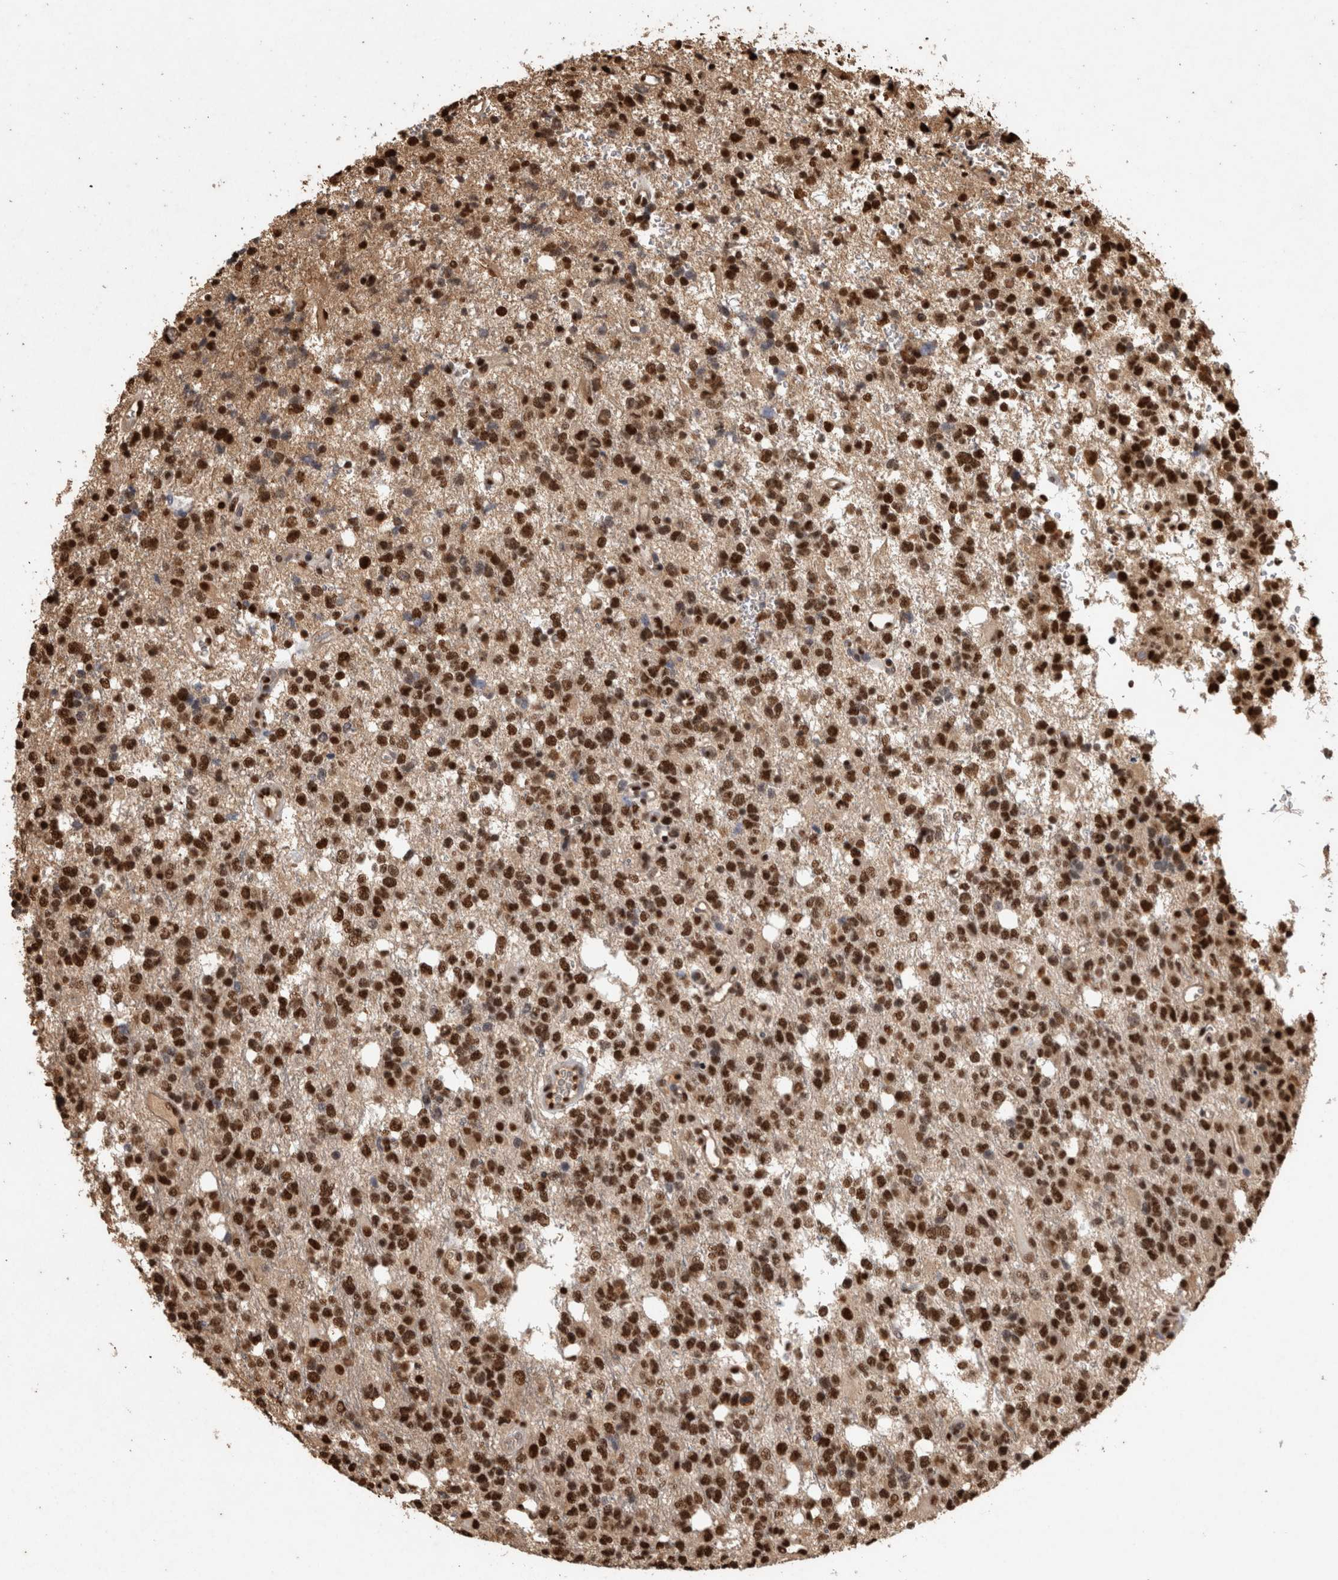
{"staining": {"intensity": "strong", "quantity": ">75%", "location": "nuclear"}, "tissue": "glioma", "cell_type": "Tumor cells", "image_type": "cancer", "snomed": [{"axis": "morphology", "description": "Glioma, malignant, High grade"}, {"axis": "topography", "description": "Brain"}], "caption": "Immunohistochemical staining of human malignant glioma (high-grade) demonstrates strong nuclear protein positivity in approximately >75% of tumor cells.", "gene": "RAD50", "patient": {"sex": "female", "age": 62}}